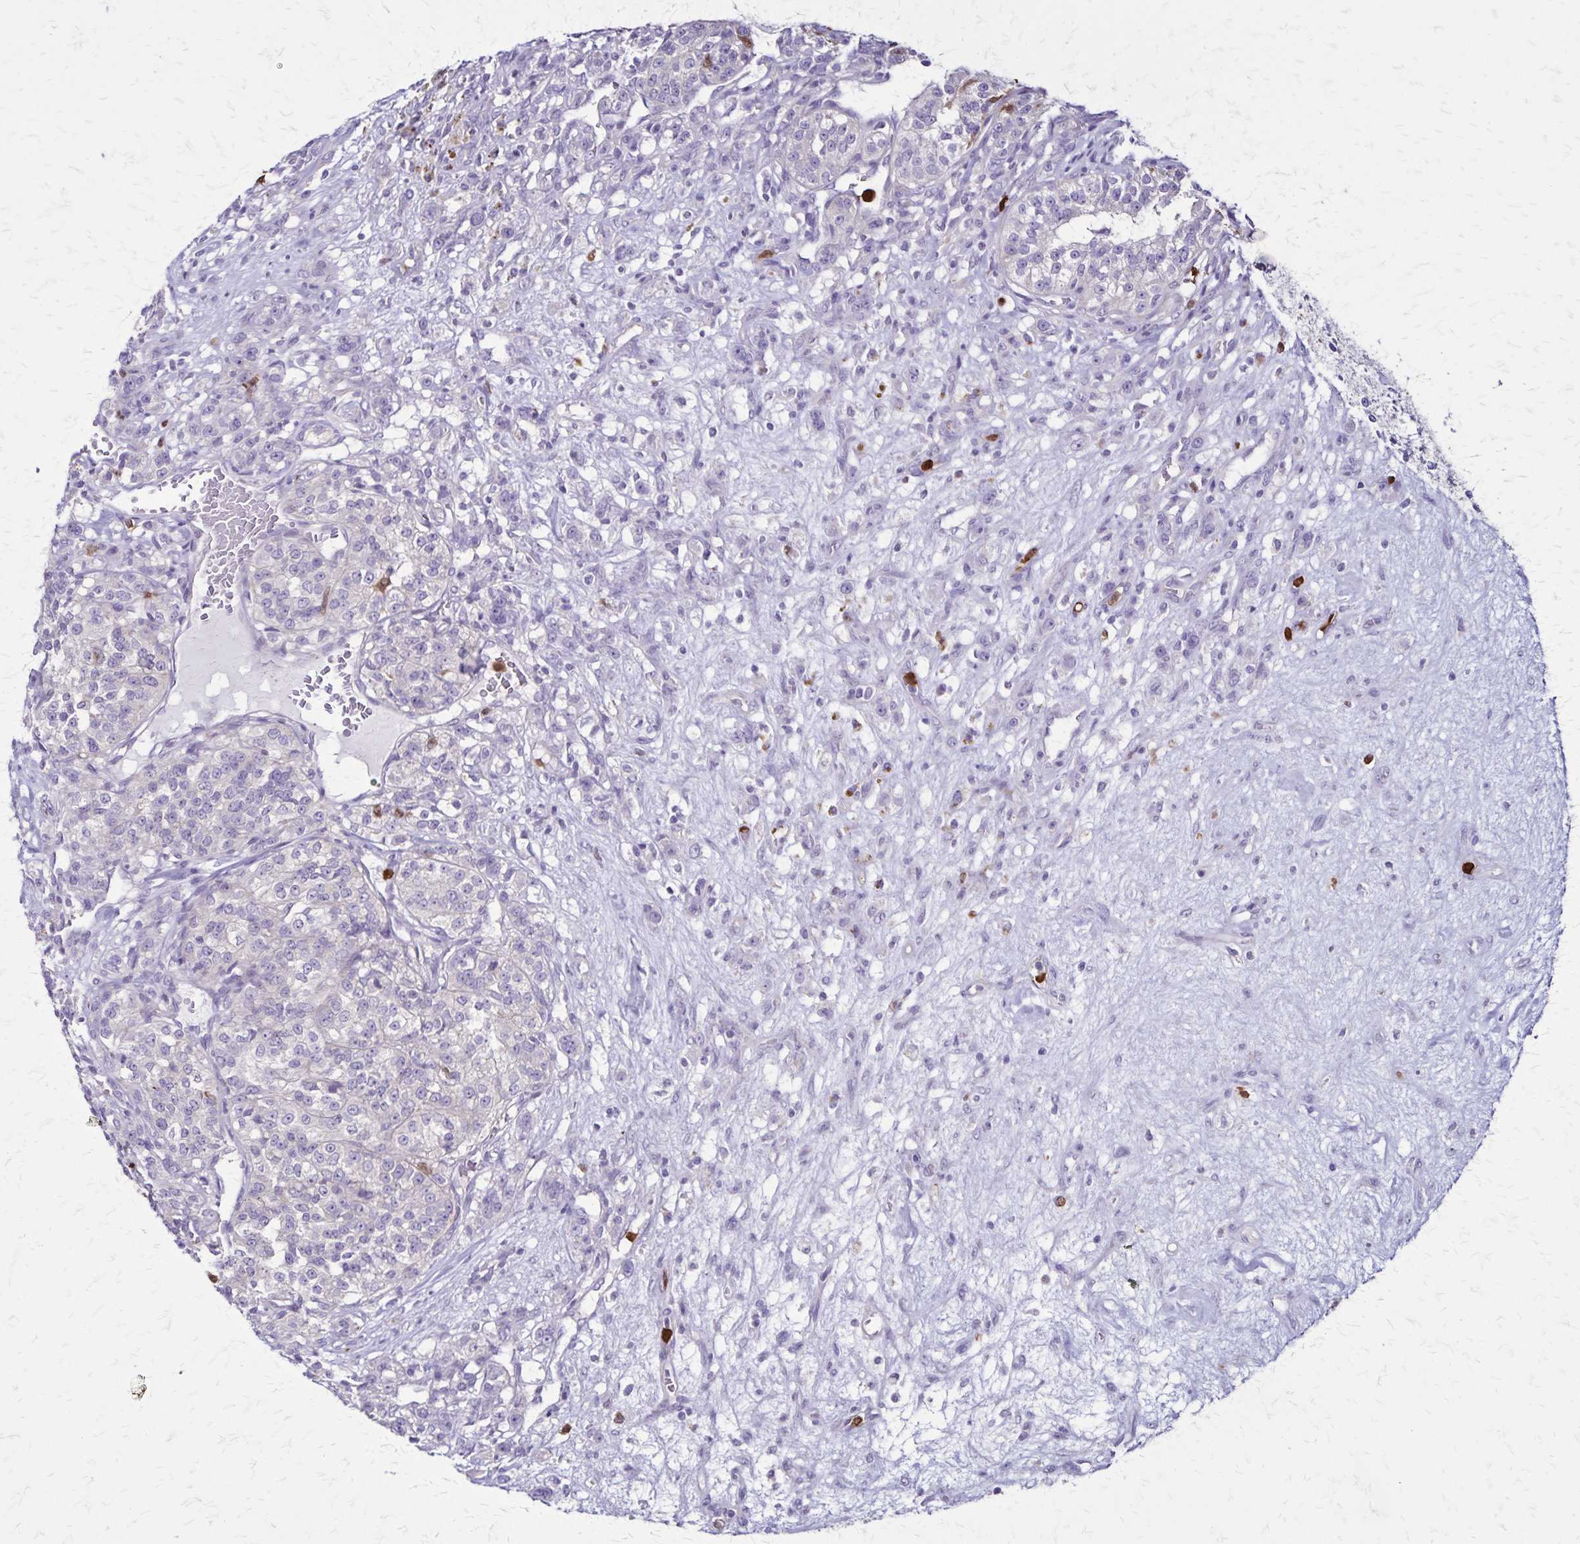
{"staining": {"intensity": "negative", "quantity": "none", "location": "none"}, "tissue": "renal cancer", "cell_type": "Tumor cells", "image_type": "cancer", "snomed": [{"axis": "morphology", "description": "Adenocarcinoma, NOS"}, {"axis": "topography", "description": "Kidney"}], "caption": "DAB (3,3'-diaminobenzidine) immunohistochemical staining of renal cancer exhibits no significant expression in tumor cells.", "gene": "ULBP3", "patient": {"sex": "female", "age": 63}}